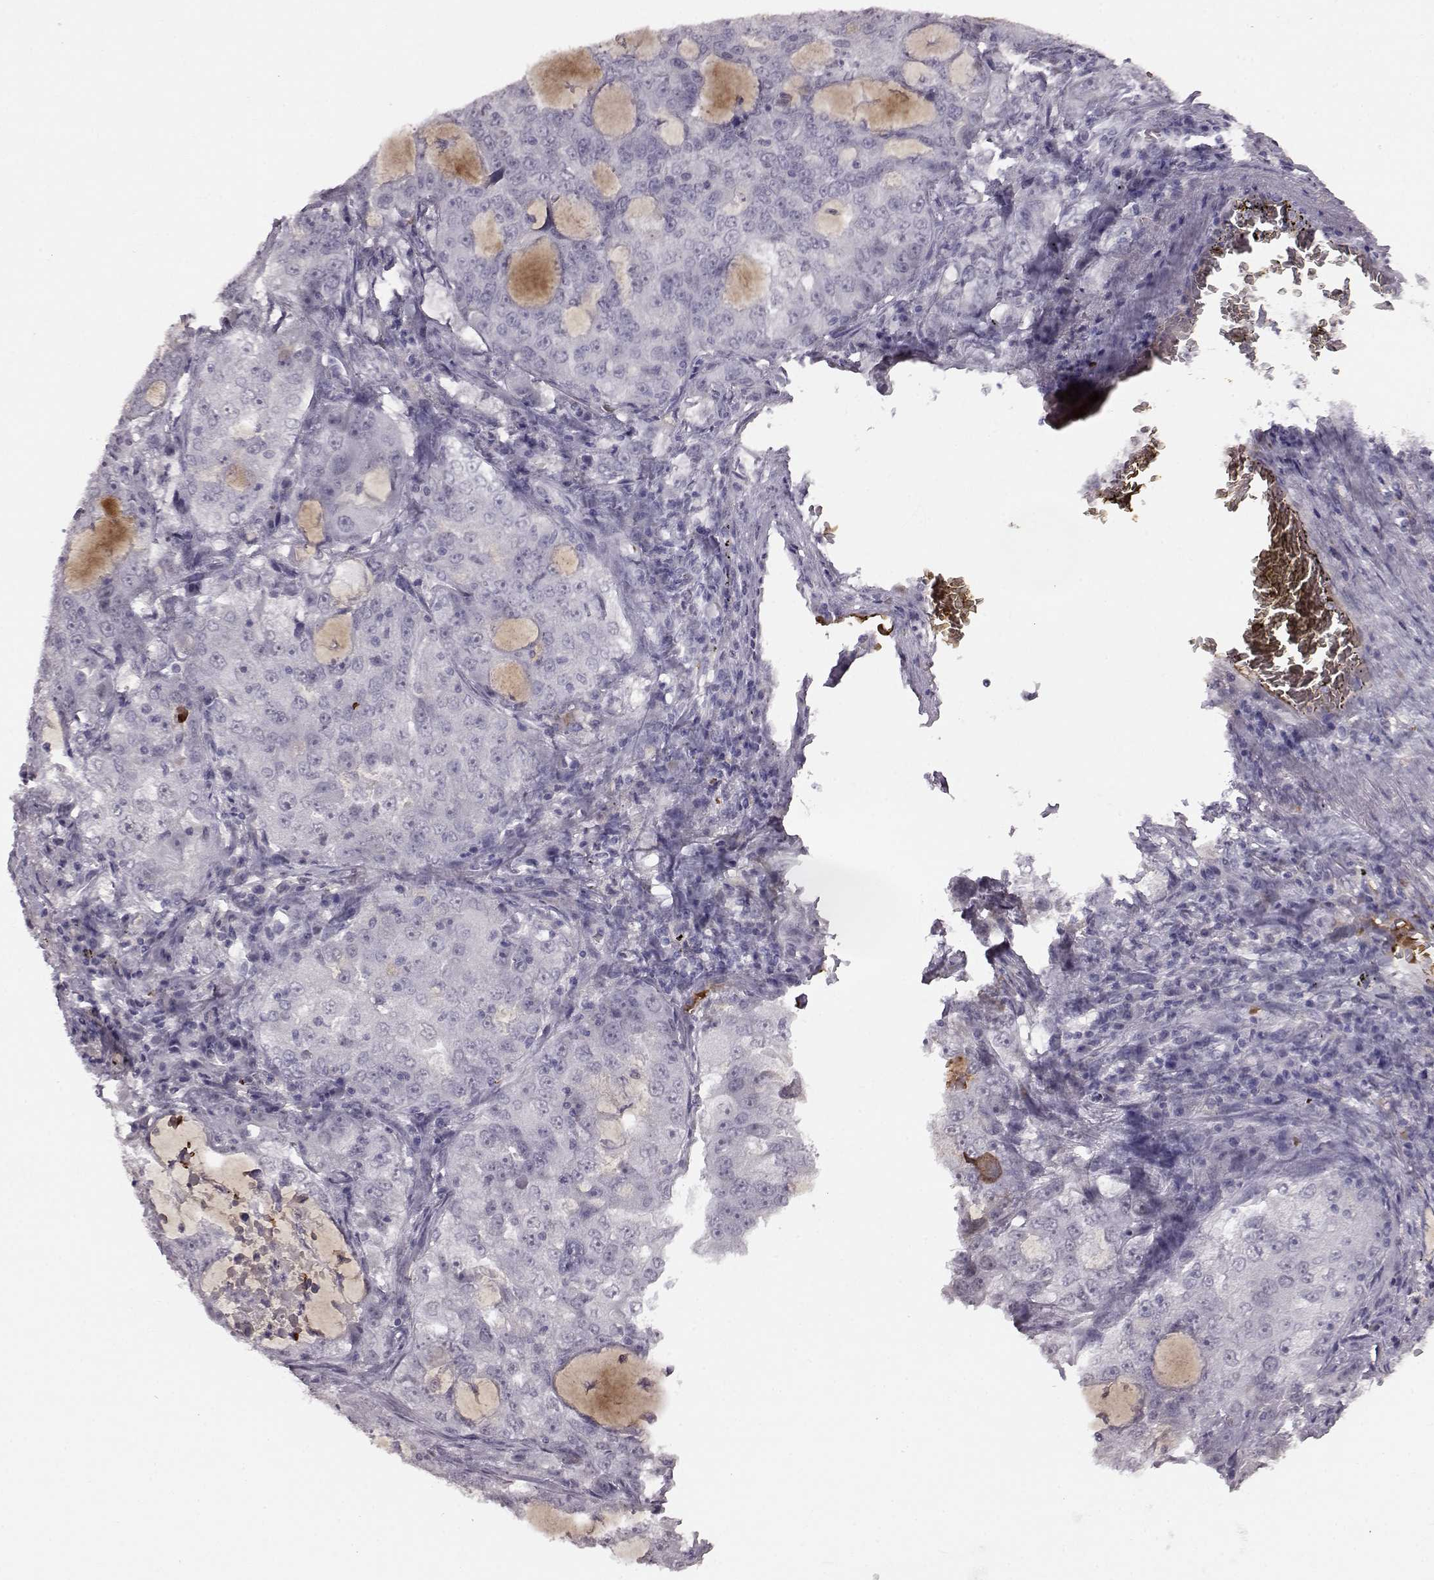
{"staining": {"intensity": "negative", "quantity": "none", "location": "none"}, "tissue": "lung cancer", "cell_type": "Tumor cells", "image_type": "cancer", "snomed": [{"axis": "morphology", "description": "Adenocarcinoma, NOS"}, {"axis": "topography", "description": "Lung"}], "caption": "This is an IHC image of human adenocarcinoma (lung). There is no staining in tumor cells.", "gene": "PROP1", "patient": {"sex": "female", "age": 61}}